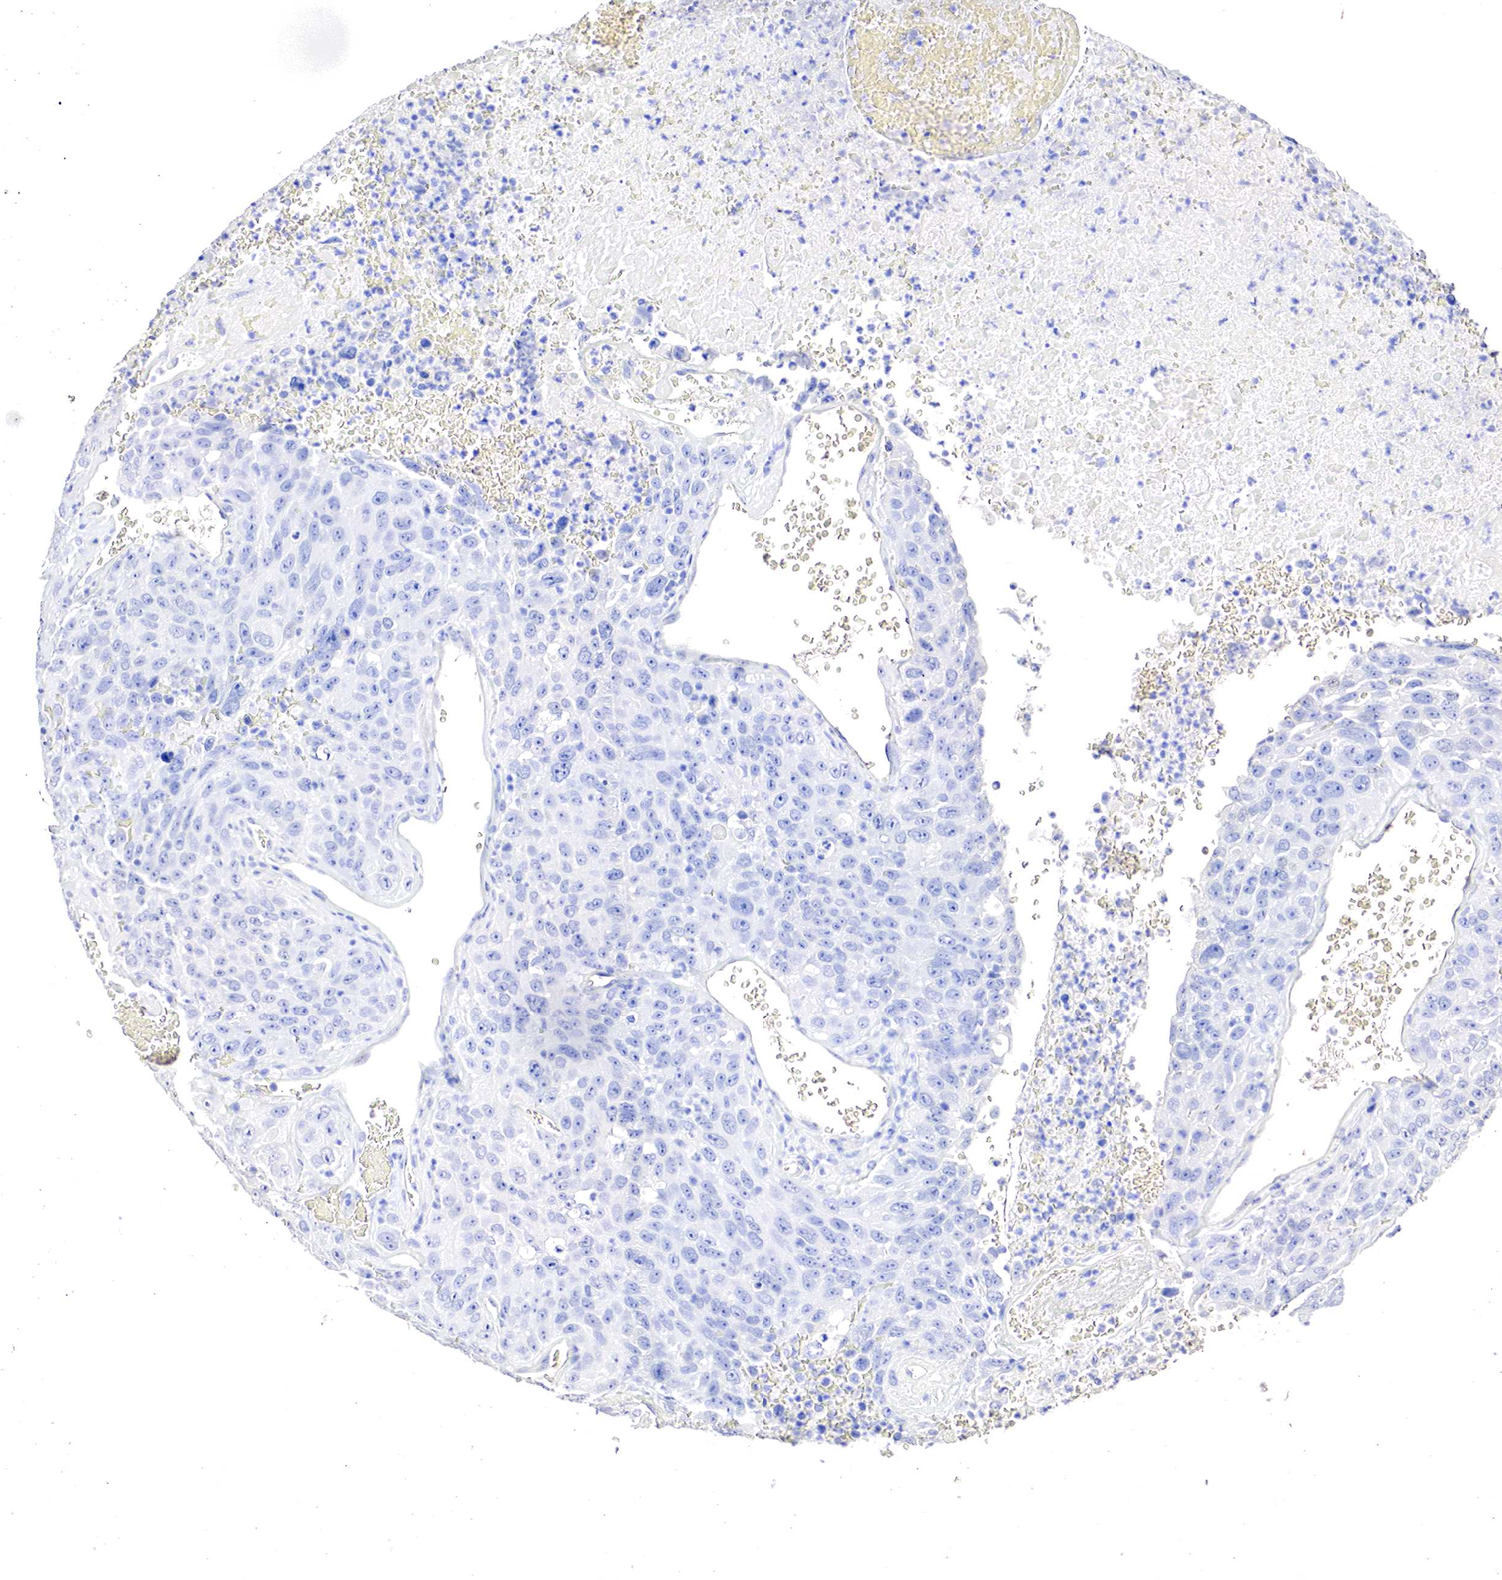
{"staining": {"intensity": "negative", "quantity": "none", "location": "none"}, "tissue": "lung cancer", "cell_type": "Tumor cells", "image_type": "cancer", "snomed": [{"axis": "morphology", "description": "Squamous cell carcinoma, NOS"}, {"axis": "topography", "description": "Lung"}], "caption": "Histopathology image shows no protein expression in tumor cells of lung cancer tissue.", "gene": "OTC", "patient": {"sex": "male", "age": 64}}